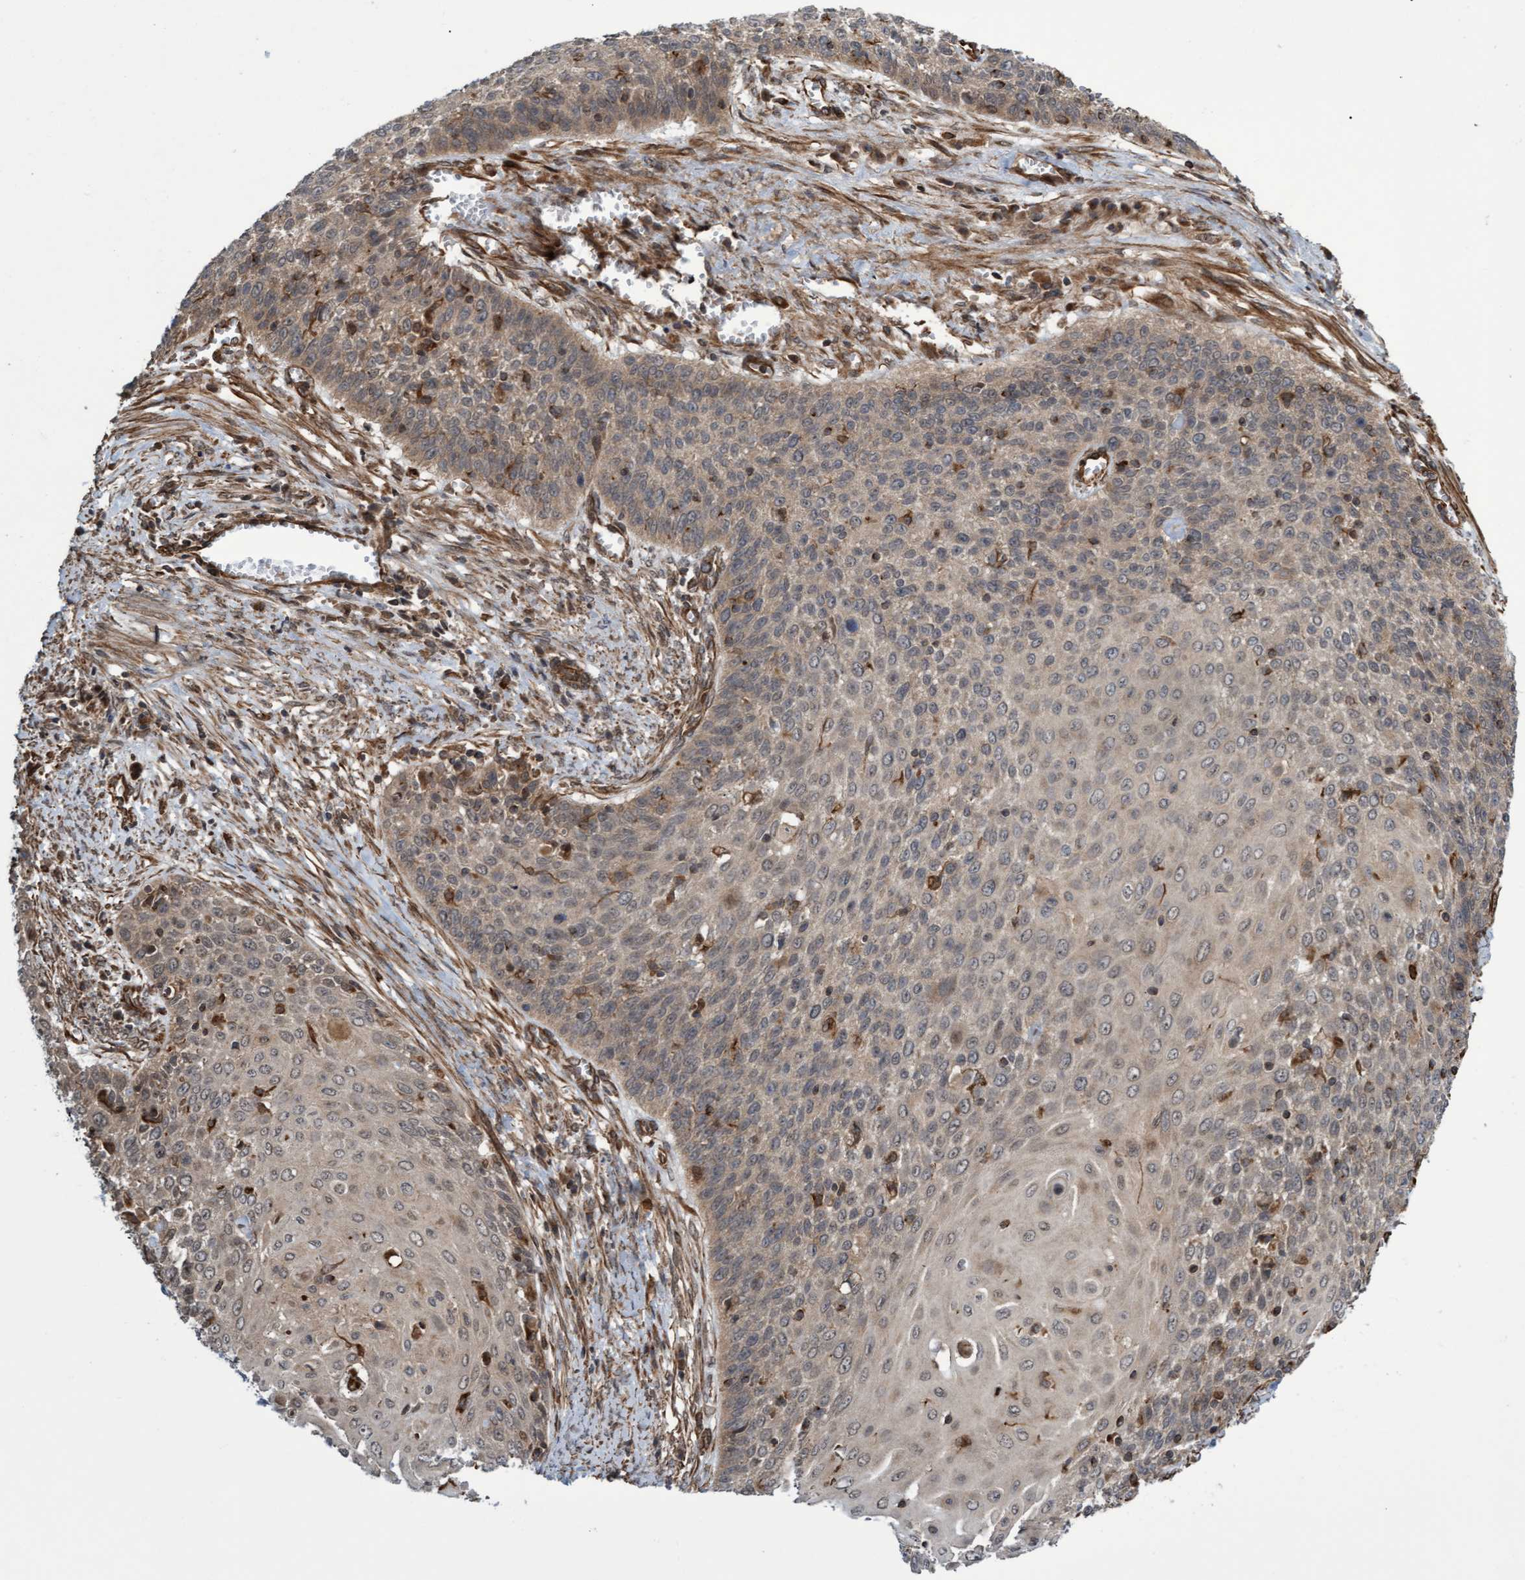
{"staining": {"intensity": "weak", "quantity": ">75%", "location": "cytoplasmic/membranous"}, "tissue": "cervical cancer", "cell_type": "Tumor cells", "image_type": "cancer", "snomed": [{"axis": "morphology", "description": "Squamous cell carcinoma, NOS"}, {"axis": "topography", "description": "Cervix"}], "caption": "There is low levels of weak cytoplasmic/membranous staining in tumor cells of cervical squamous cell carcinoma, as demonstrated by immunohistochemical staining (brown color).", "gene": "TNFRSF10B", "patient": {"sex": "female", "age": 39}}